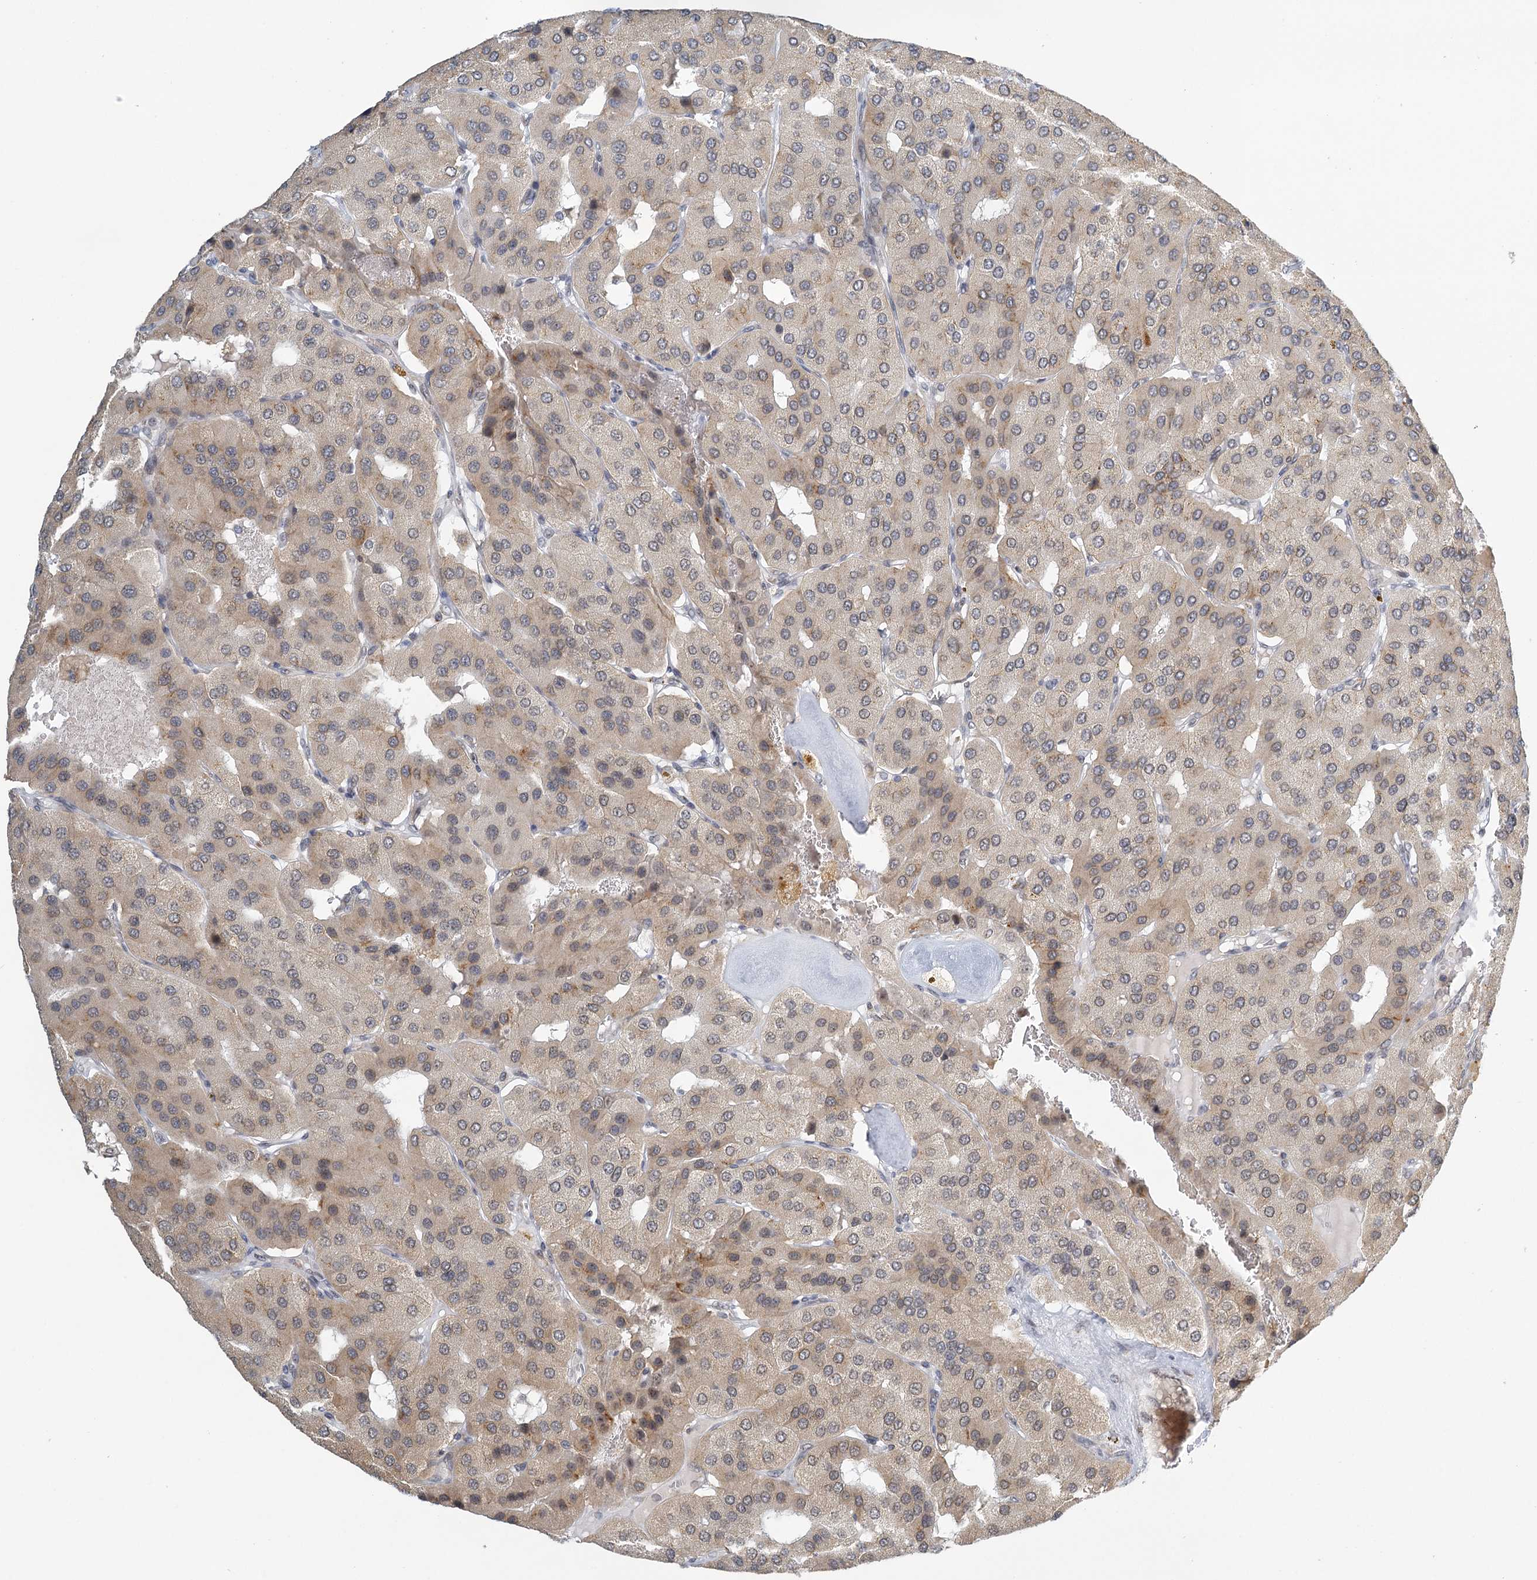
{"staining": {"intensity": "negative", "quantity": "none", "location": "none"}, "tissue": "parathyroid gland", "cell_type": "Glandular cells", "image_type": "normal", "snomed": [{"axis": "morphology", "description": "Normal tissue, NOS"}, {"axis": "morphology", "description": "Adenoma, NOS"}, {"axis": "topography", "description": "Parathyroid gland"}], "caption": "Immunohistochemistry micrograph of benign parathyroid gland: parathyroid gland stained with DAB (3,3'-diaminobenzidine) reveals no significant protein staining in glandular cells.", "gene": "TREX1", "patient": {"sex": "female", "age": 86}}